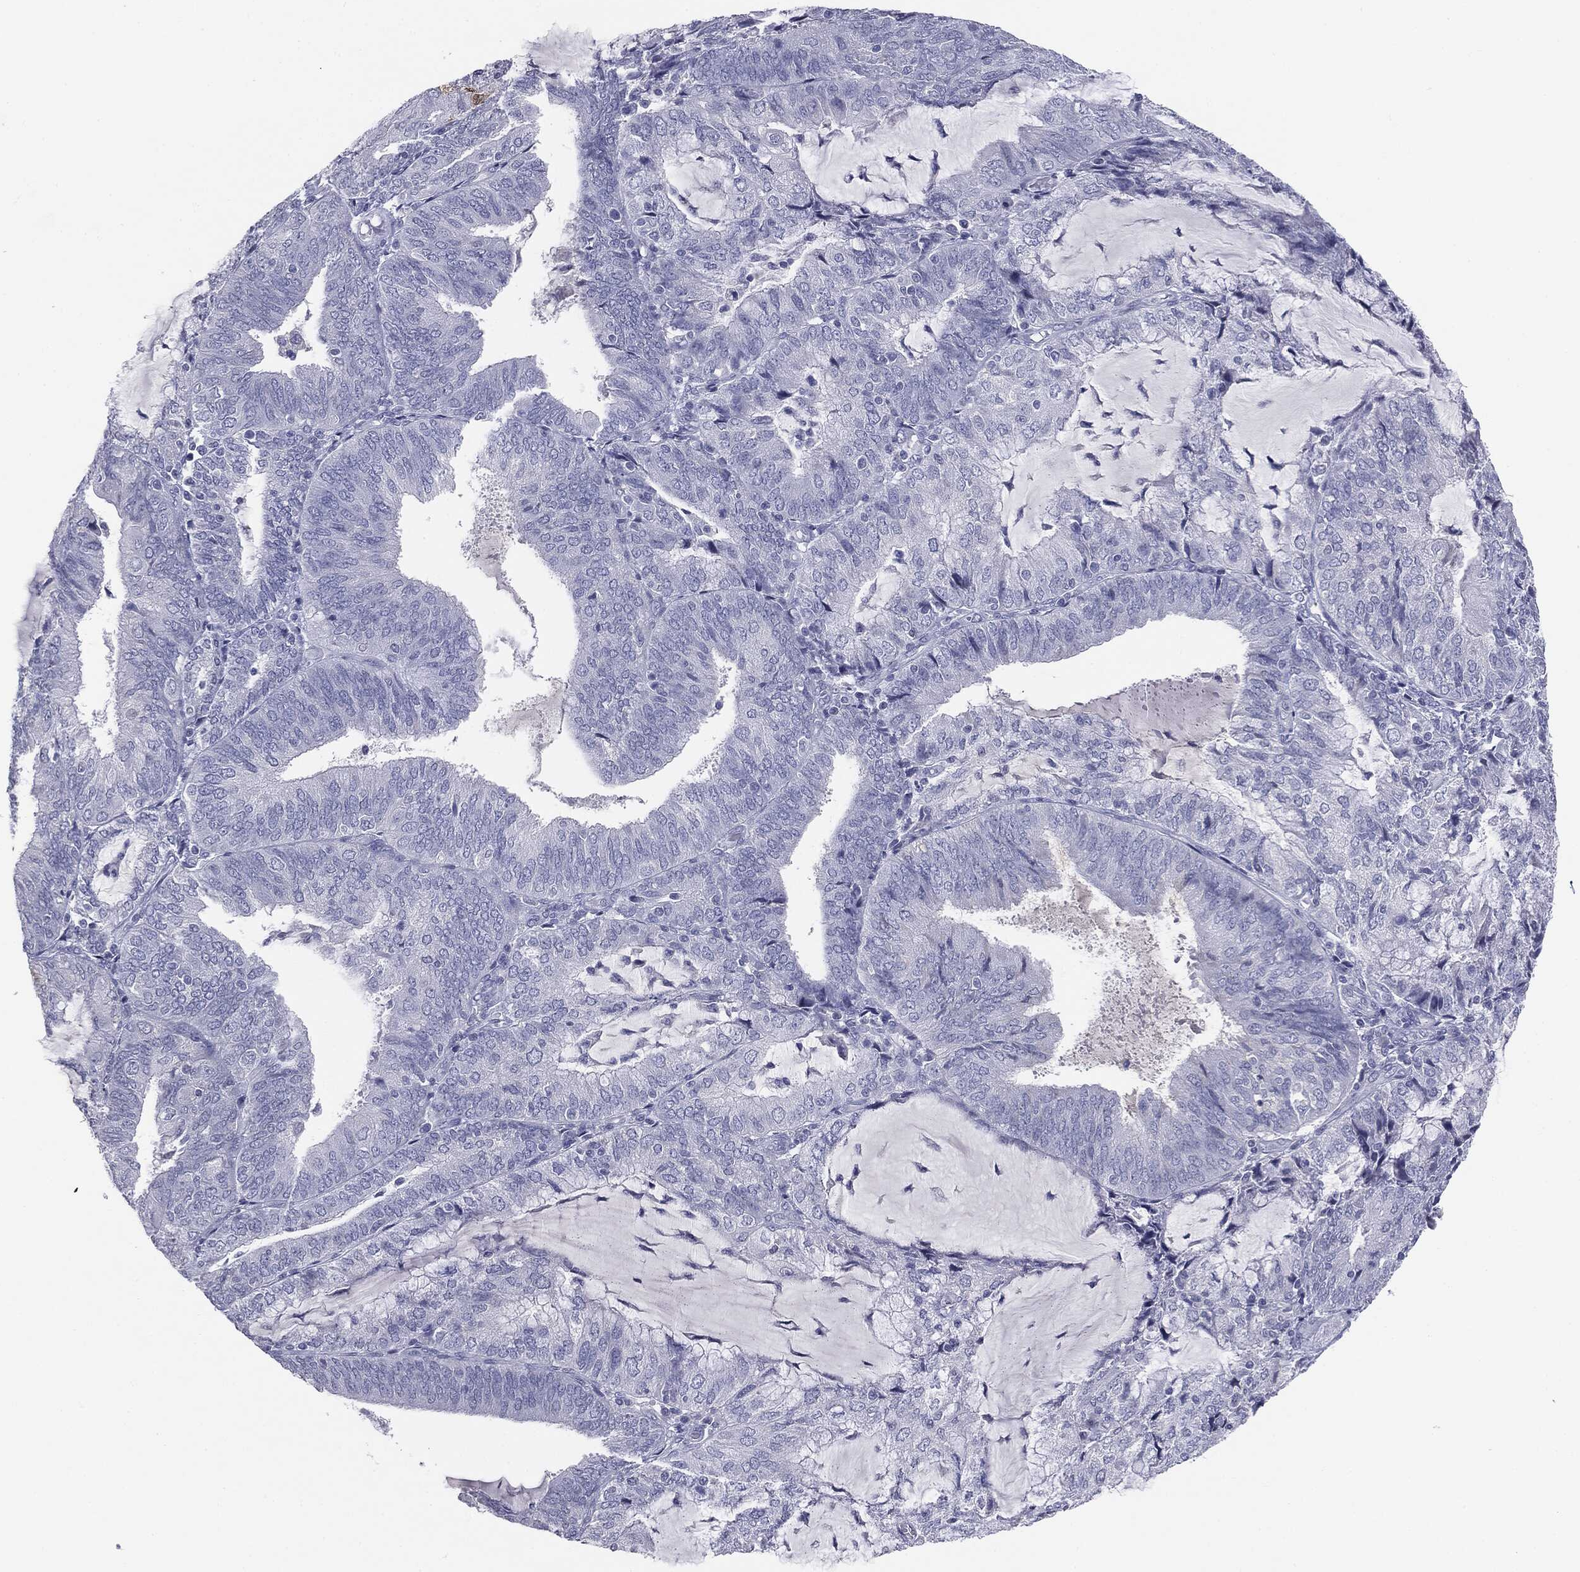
{"staining": {"intensity": "negative", "quantity": "none", "location": "none"}, "tissue": "endometrial cancer", "cell_type": "Tumor cells", "image_type": "cancer", "snomed": [{"axis": "morphology", "description": "Adenocarcinoma, NOS"}, {"axis": "topography", "description": "Endometrium"}], "caption": "Tumor cells are negative for brown protein staining in adenocarcinoma (endometrial). The staining was performed using DAB (3,3'-diaminobenzidine) to visualize the protein expression in brown, while the nuclei were stained in blue with hematoxylin (Magnification: 20x).", "gene": "SERPINB4", "patient": {"sex": "female", "age": 81}}